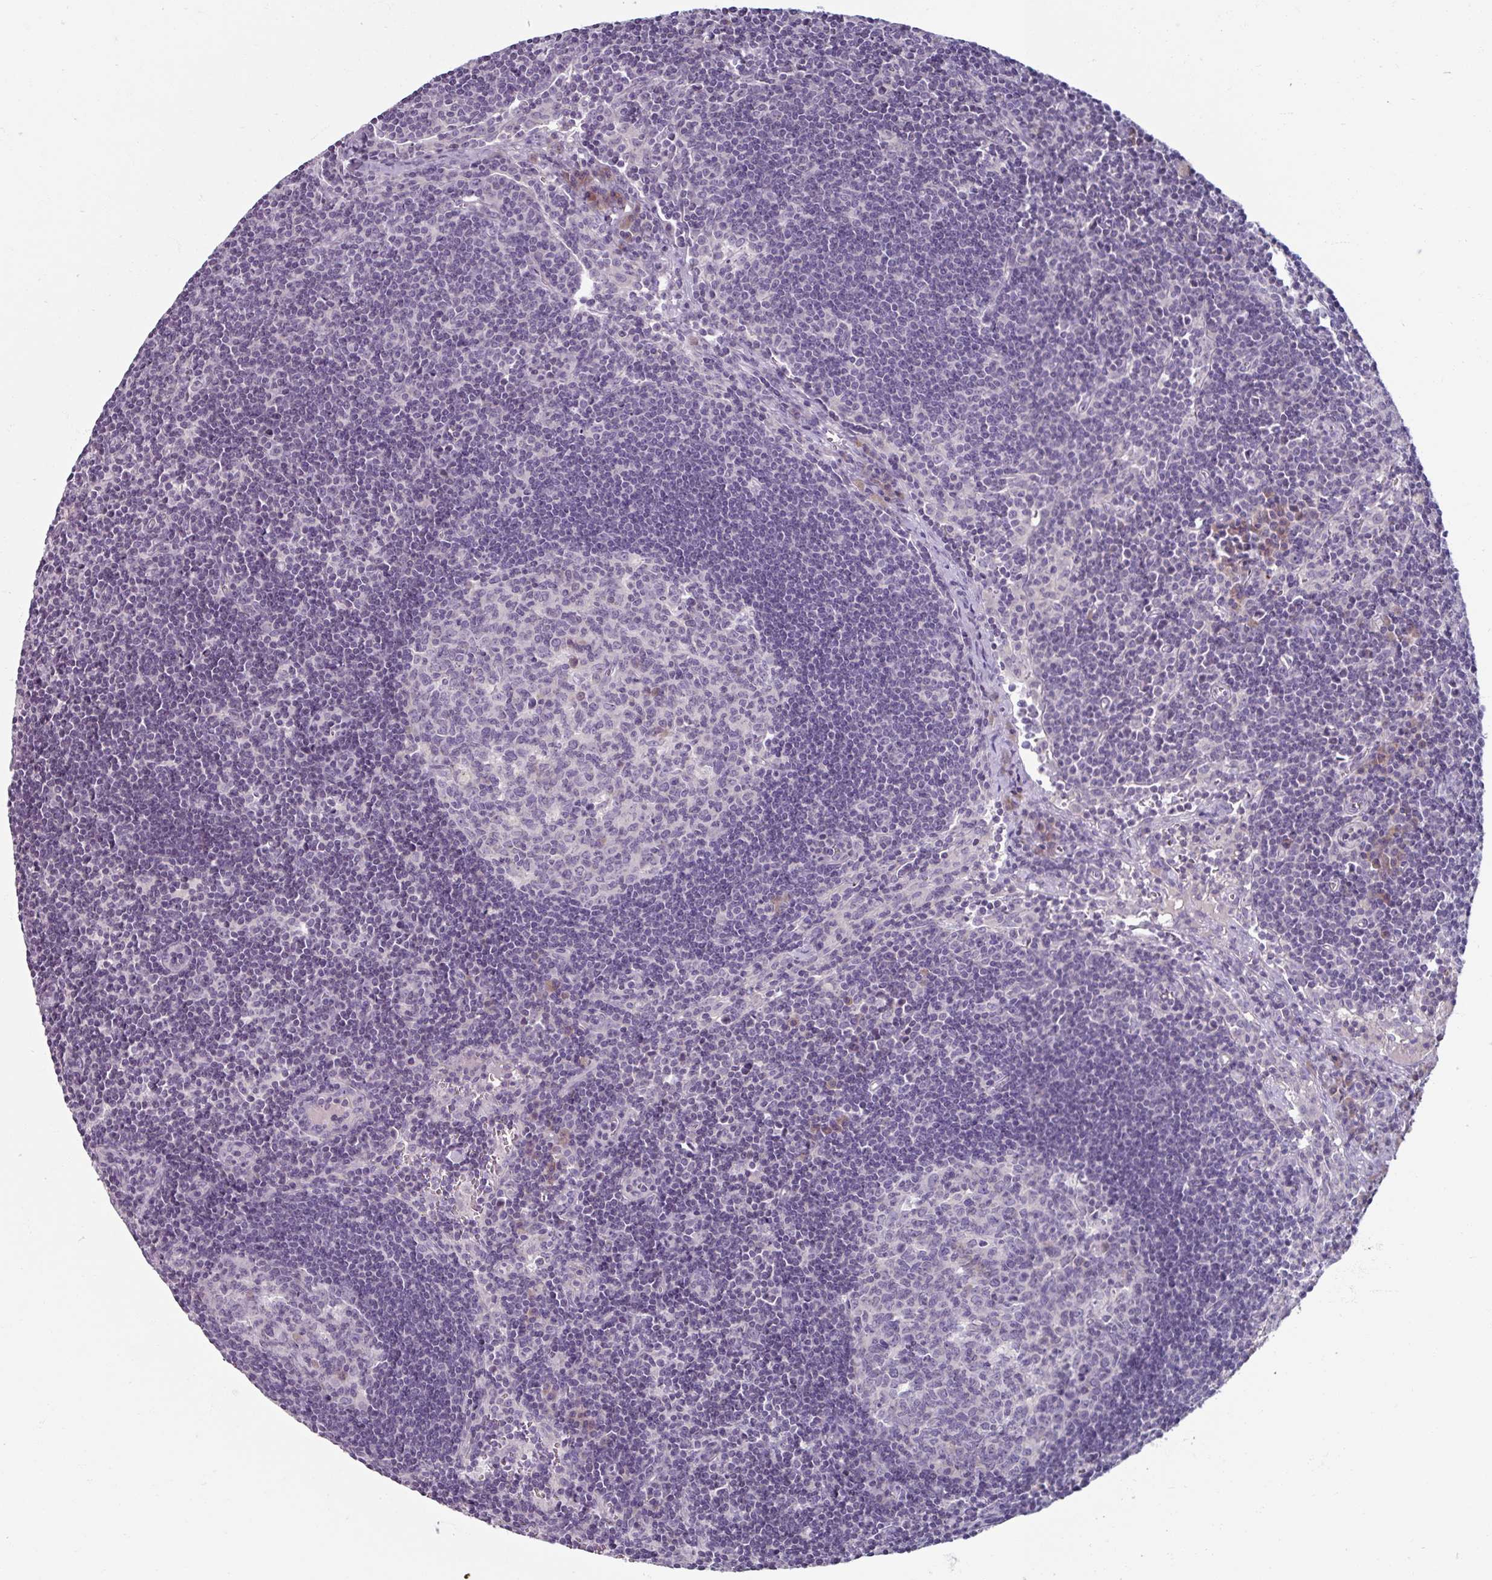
{"staining": {"intensity": "negative", "quantity": "none", "location": "none"}, "tissue": "lymph node", "cell_type": "Germinal center cells", "image_type": "normal", "snomed": [{"axis": "morphology", "description": "Normal tissue, NOS"}, {"axis": "topography", "description": "Lymph node"}], "caption": "Immunohistochemistry of benign human lymph node reveals no positivity in germinal center cells.", "gene": "SMIM11", "patient": {"sex": "female", "age": 29}}